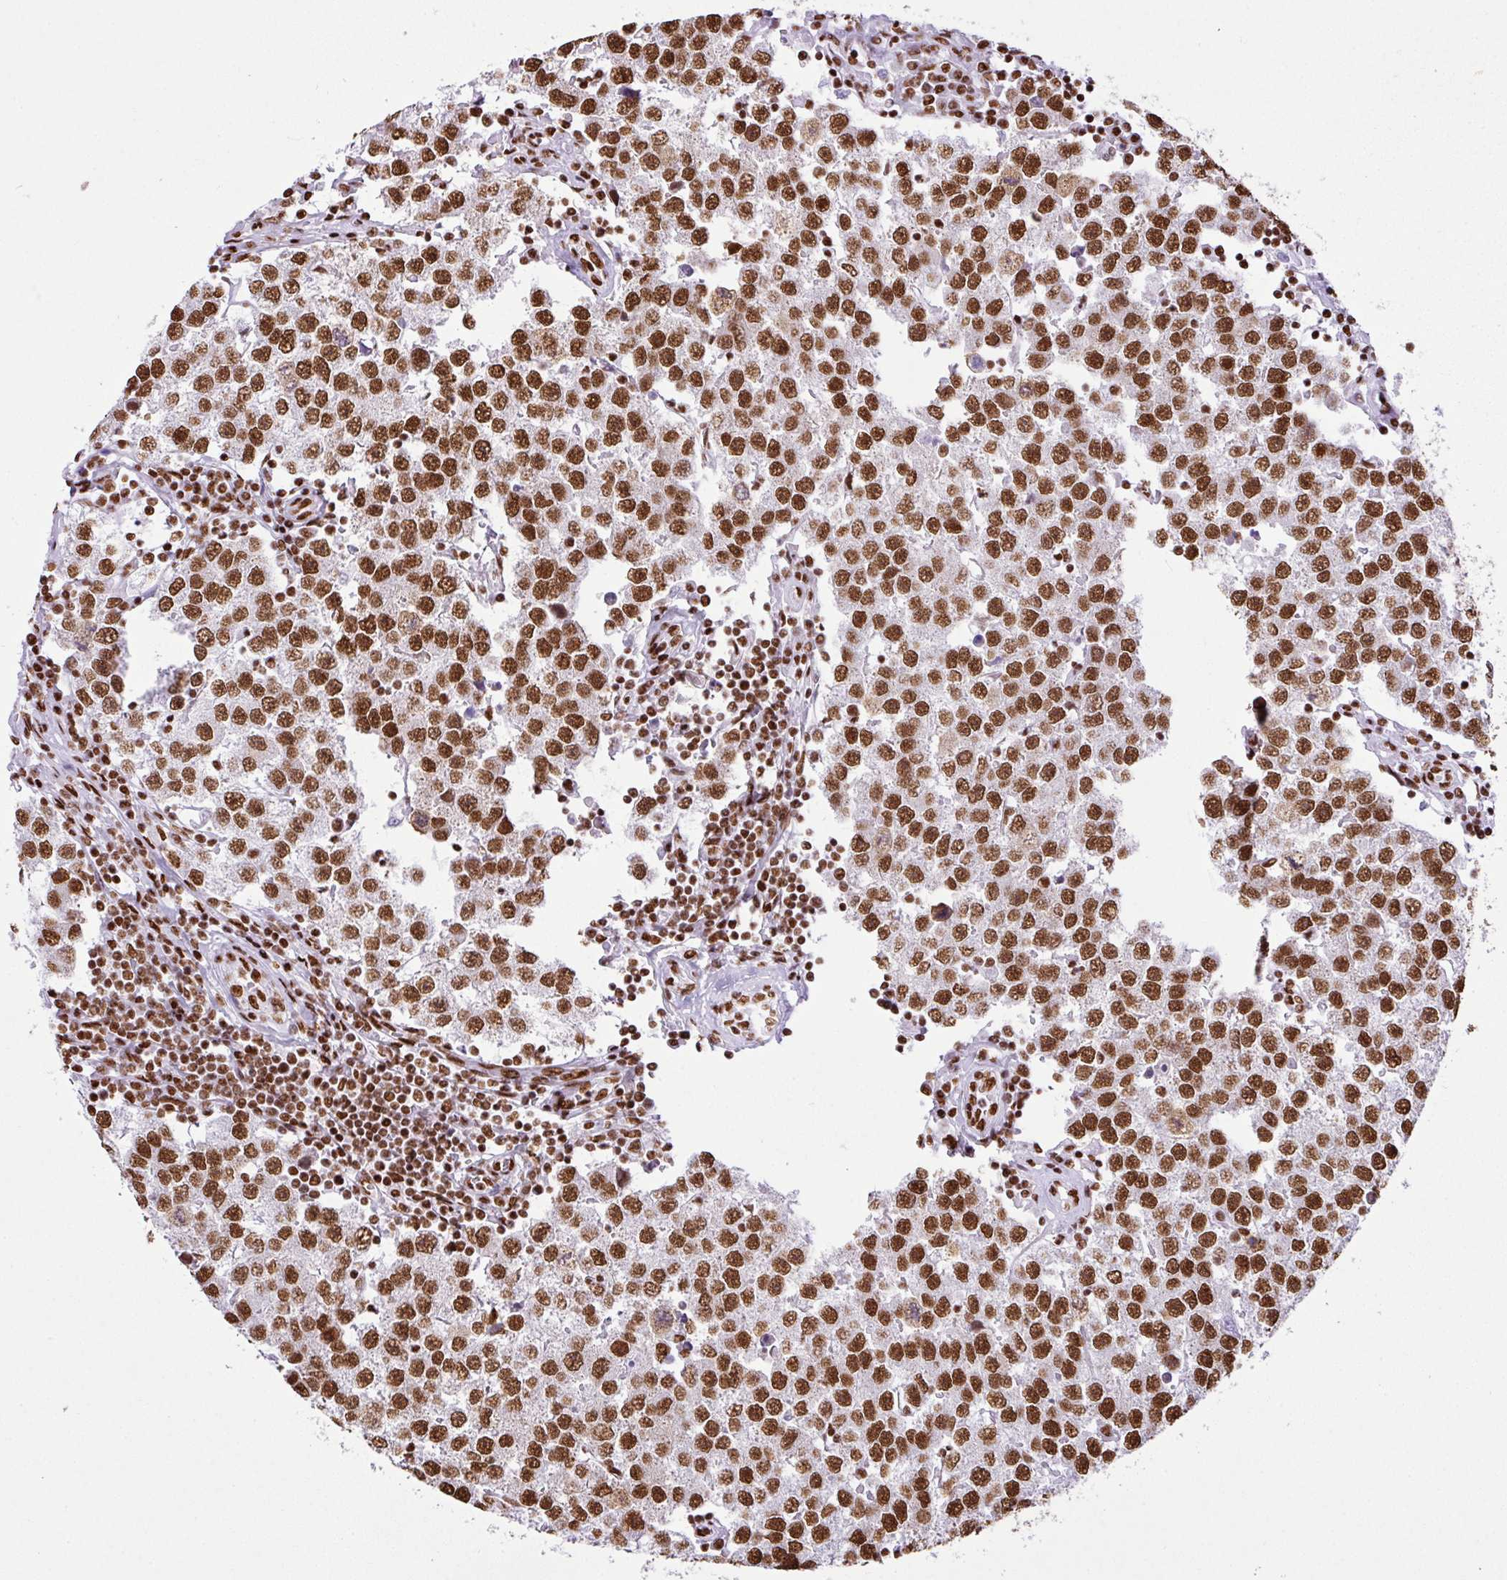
{"staining": {"intensity": "moderate", "quantity": ">75%", "location": "nuclear"}, "tissue": "testis cancer", "cell_type": "Tumor cells", "image_type": "cancer", "snomed": [{"axis": "morphology", "description": "Seminoma, NOS"}, {"axis": "topography", "description": "Testis"}], "caption": "Protein positivity by immunohistochemistry (IHC) exhibits moderate nuclear expression in about >75% of tumor cells in testis seminoma.", "gene": "RARG", "patient": {"sex": "male", "age": 34}}